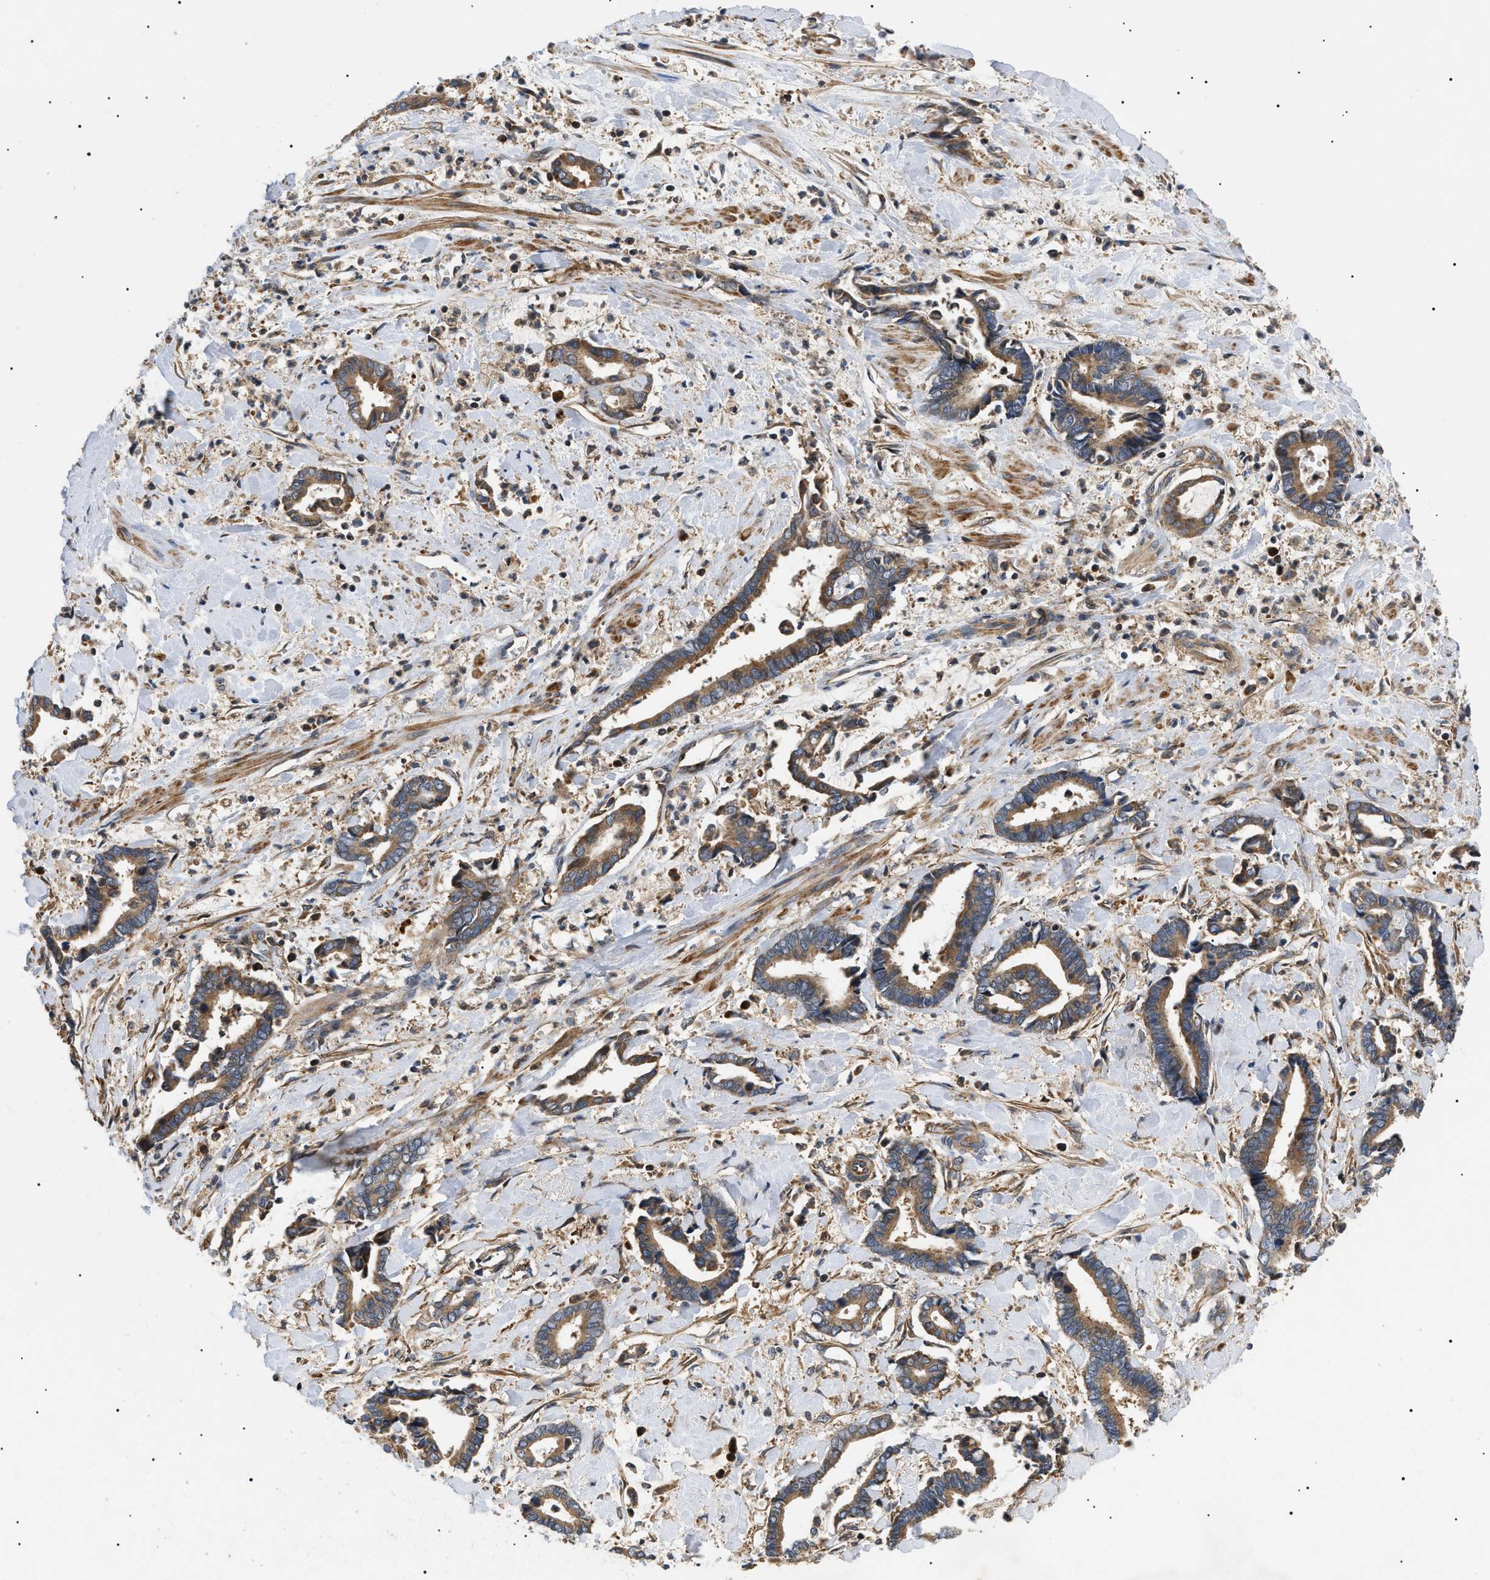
{"staining": {"intensity": "moderate", "quantity": ">75%", "location": "cytoplasmic/membranous"}, "tissue": "cervical cancer", "cell_type": "Tumor cells", "image_type": "cancer", "snomed": [{"axis": "morphology", "description": "Adenocarcinoma, NOS"}, {"axis": "topography", "description": "Cervix"}], "caption": "Cervical cancer stained with a protein marker exhibits moderate staining in tumor cells.", "gene": "PPM1B", "patient": {"sex": "female", "age": 44}}